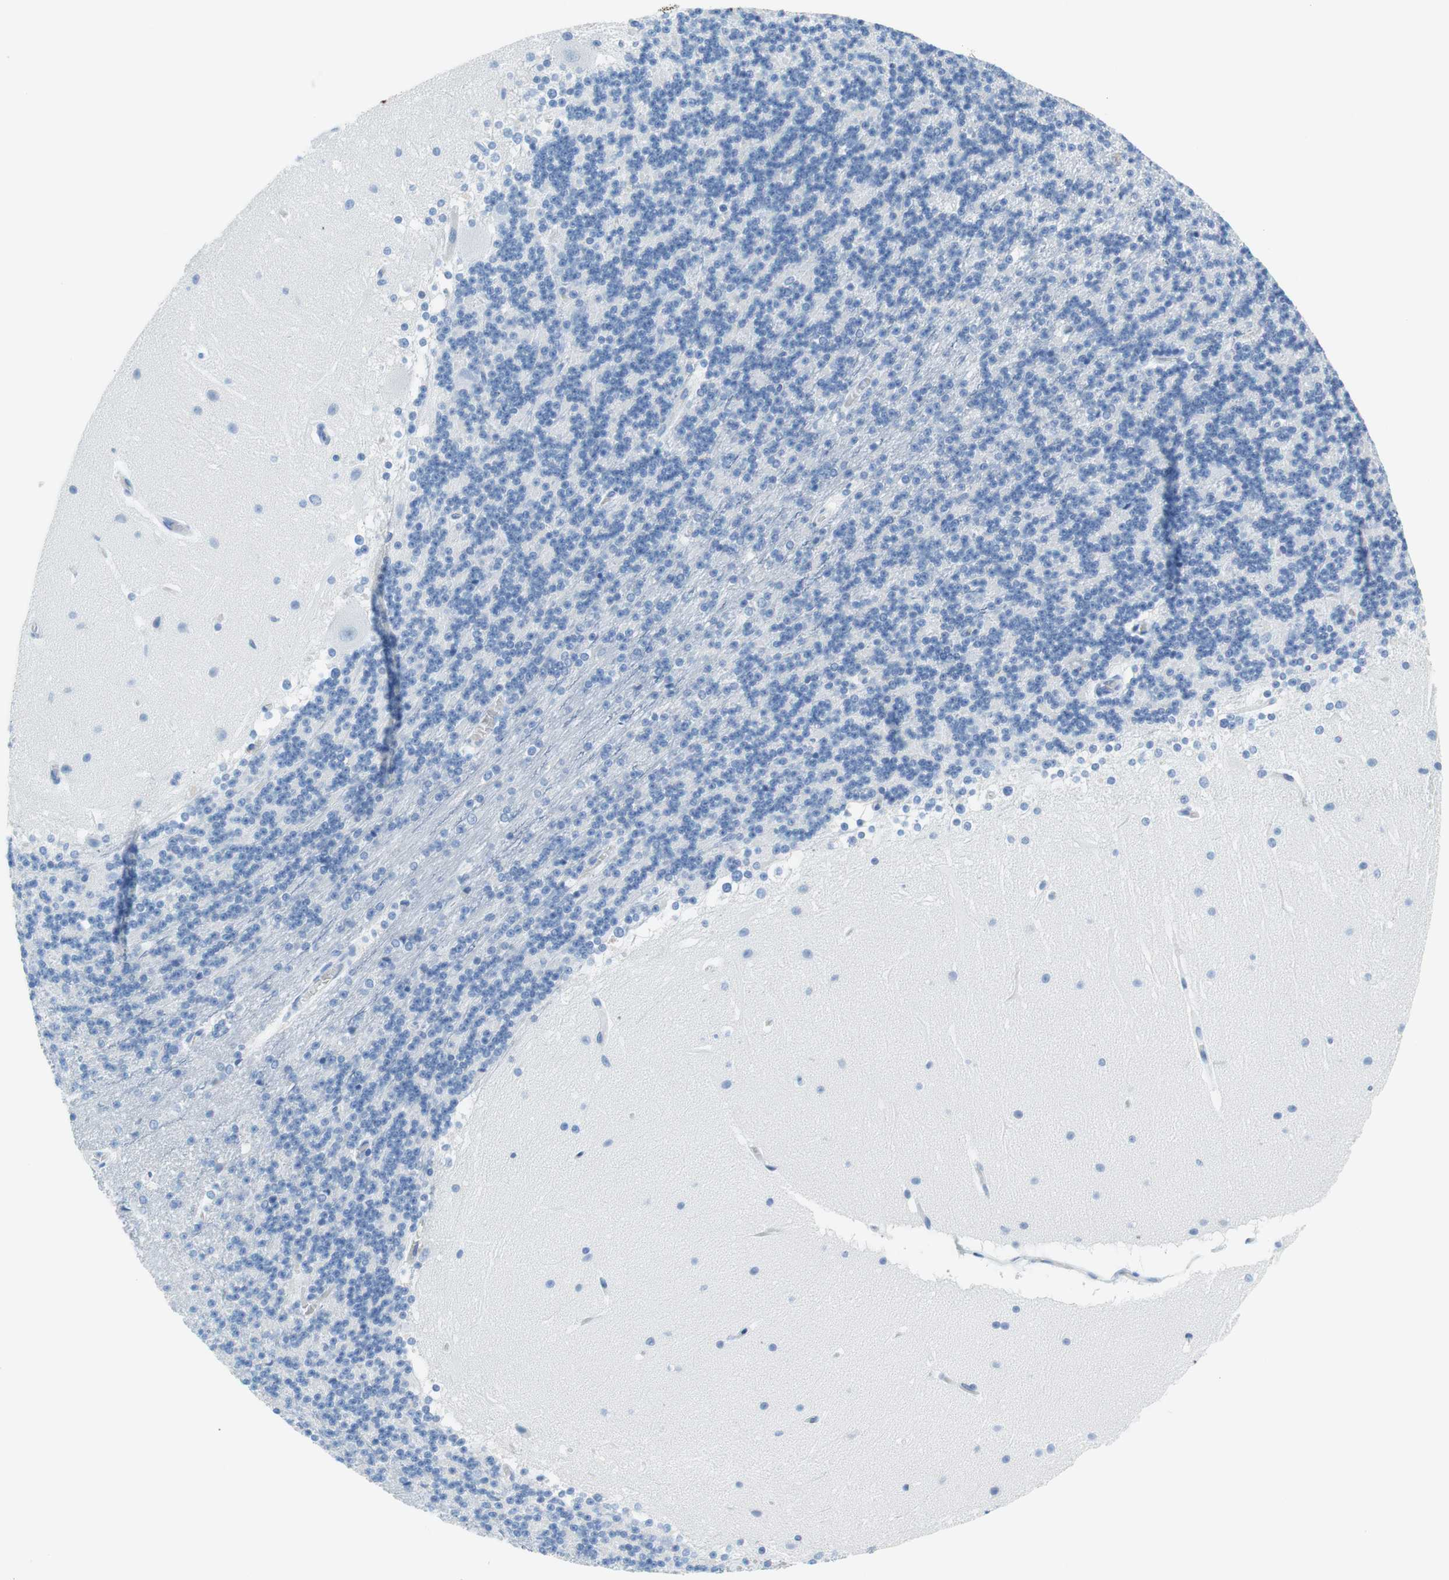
{"staining": {"intensity": "negative", "quantity": "none", "location": "none"}, "tissue": "cerebellum", "cell_type": "Cells in granular layer", "image_type": "normal", "snomed": [{"axis": "morphology", "description": "Normal tissue, NOS"}, {"axis": "topography", "description": "Cerebellum"}], "caption": "Protein analysis of normal cerebellum reveals no significant positivity in cells in granular layer.", "gene": "MYH1", "patient": {"sex": "female", "age": 19}}